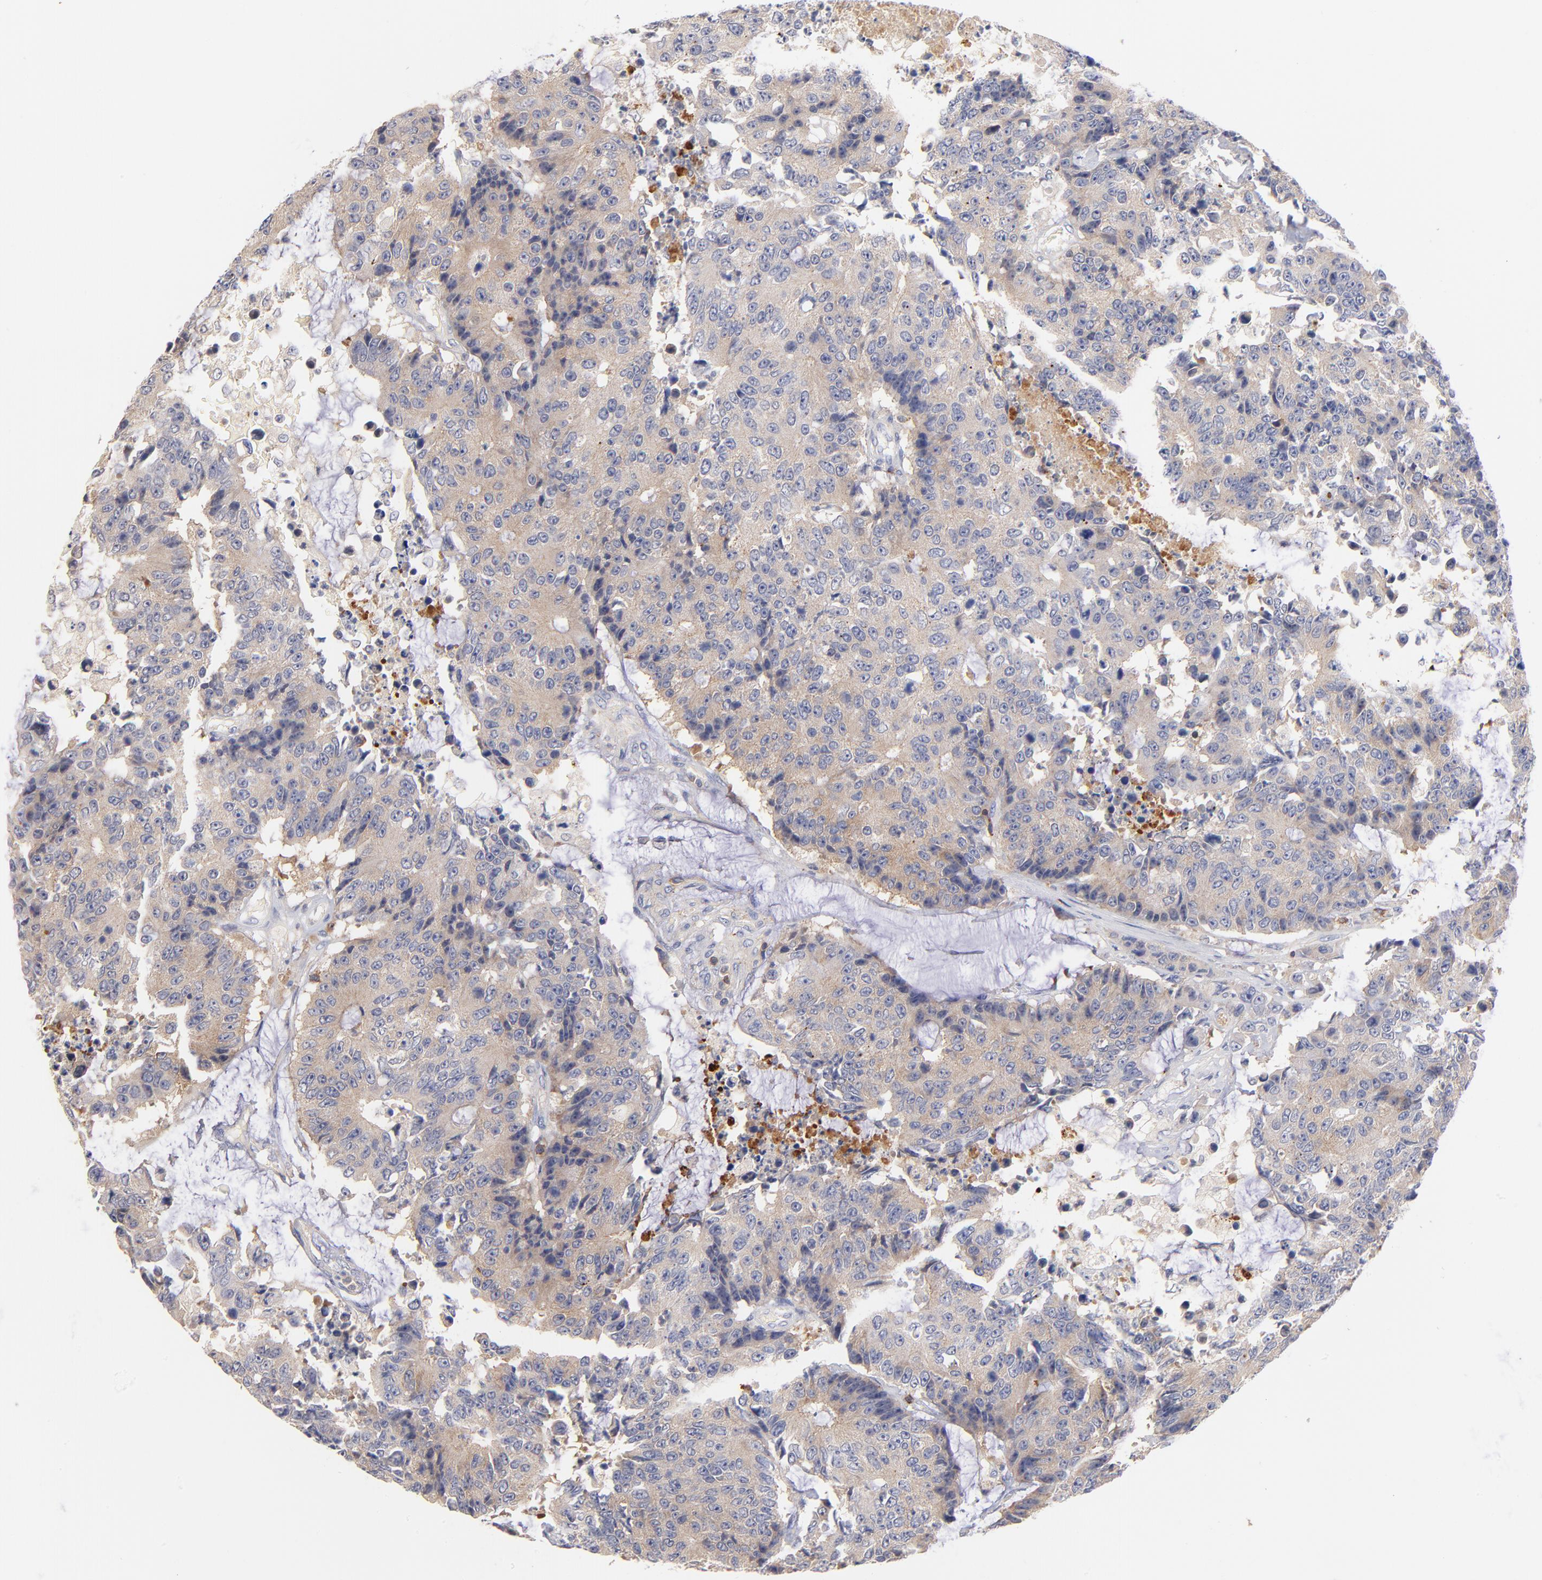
{"staining": {"intensity": "weak", "quantity": "25%-75%", "location": "cytoplasmic/membranous"}, "tissue": "colorectal cancer", "cell_type": "Tumor cells", "image_type": "cancer", "snomed": [{"axis": "morphology", "description": "Adenocarcinoma, NOS"}, {"axis": "topography", "description": "Colon"}], "caption": "Human adenocarcinoma (colorectal) stained for a protein (brown) exhibits weak cytoplasmic/membranous positive expression in about 25%-75% of tumor cells.", "gene": "KREMEN2", "patient": {"sex": "female", "age": 86}}